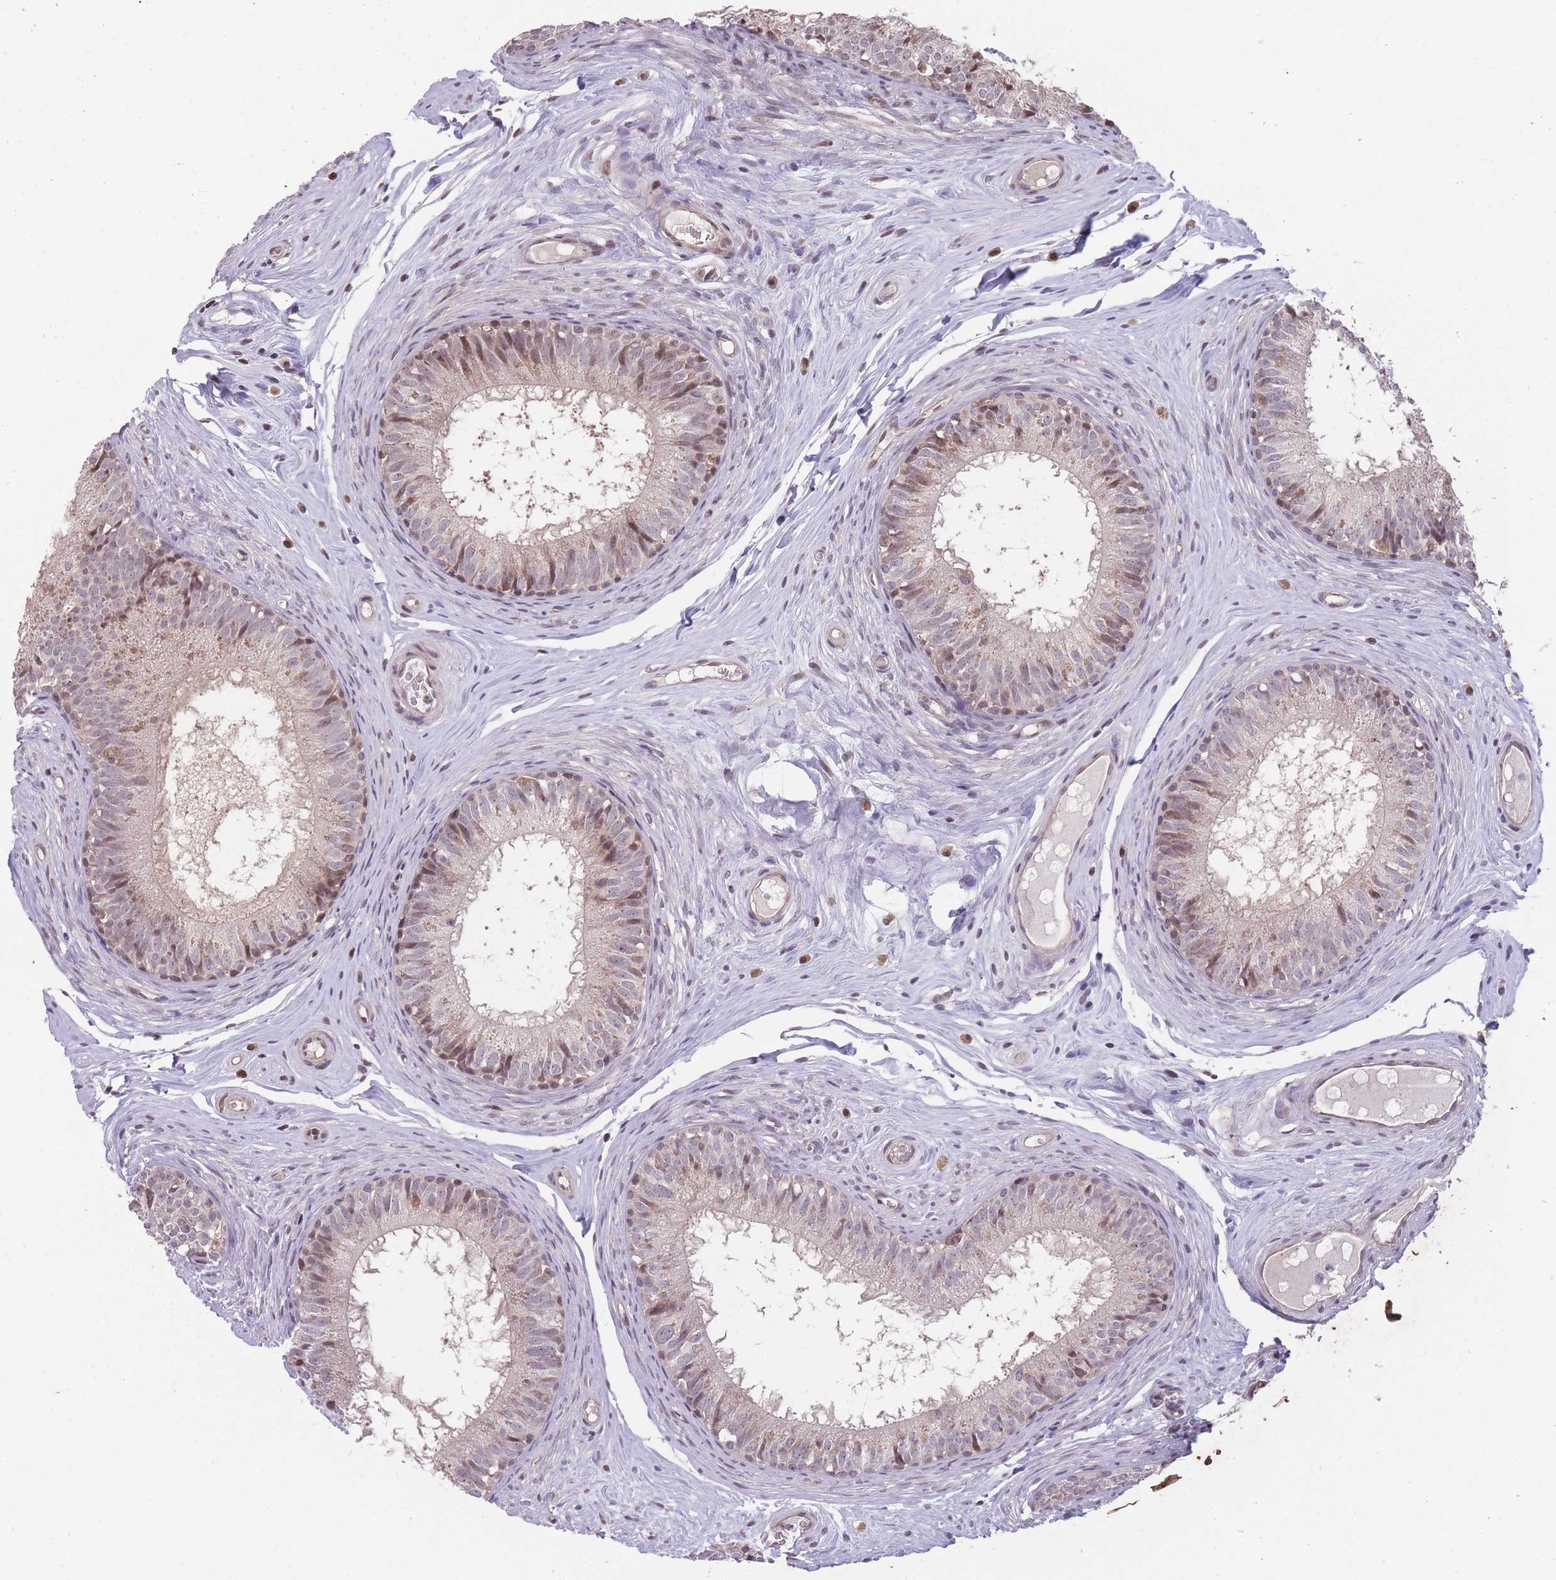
{"staining": {"intensity": "weak", "quantity": "<25%", "location": "nuclear"}, "tissue": "epididymis", "cell_type": "Glandular cells", "image_type": "normal", "snomed": [{"axis": "morphology", "description": "Normal tissue, NOS"}, {"axis": "topography", "description": "Epididymis"}], "caption": "Immunohistochemistry (IHC) photomicrograph of benign epididymis stained for a protein (brown), which exhibits no positivity in glandular cells.", "gene": "GGT5", "patient": {"sex": "male", "age": 25}}